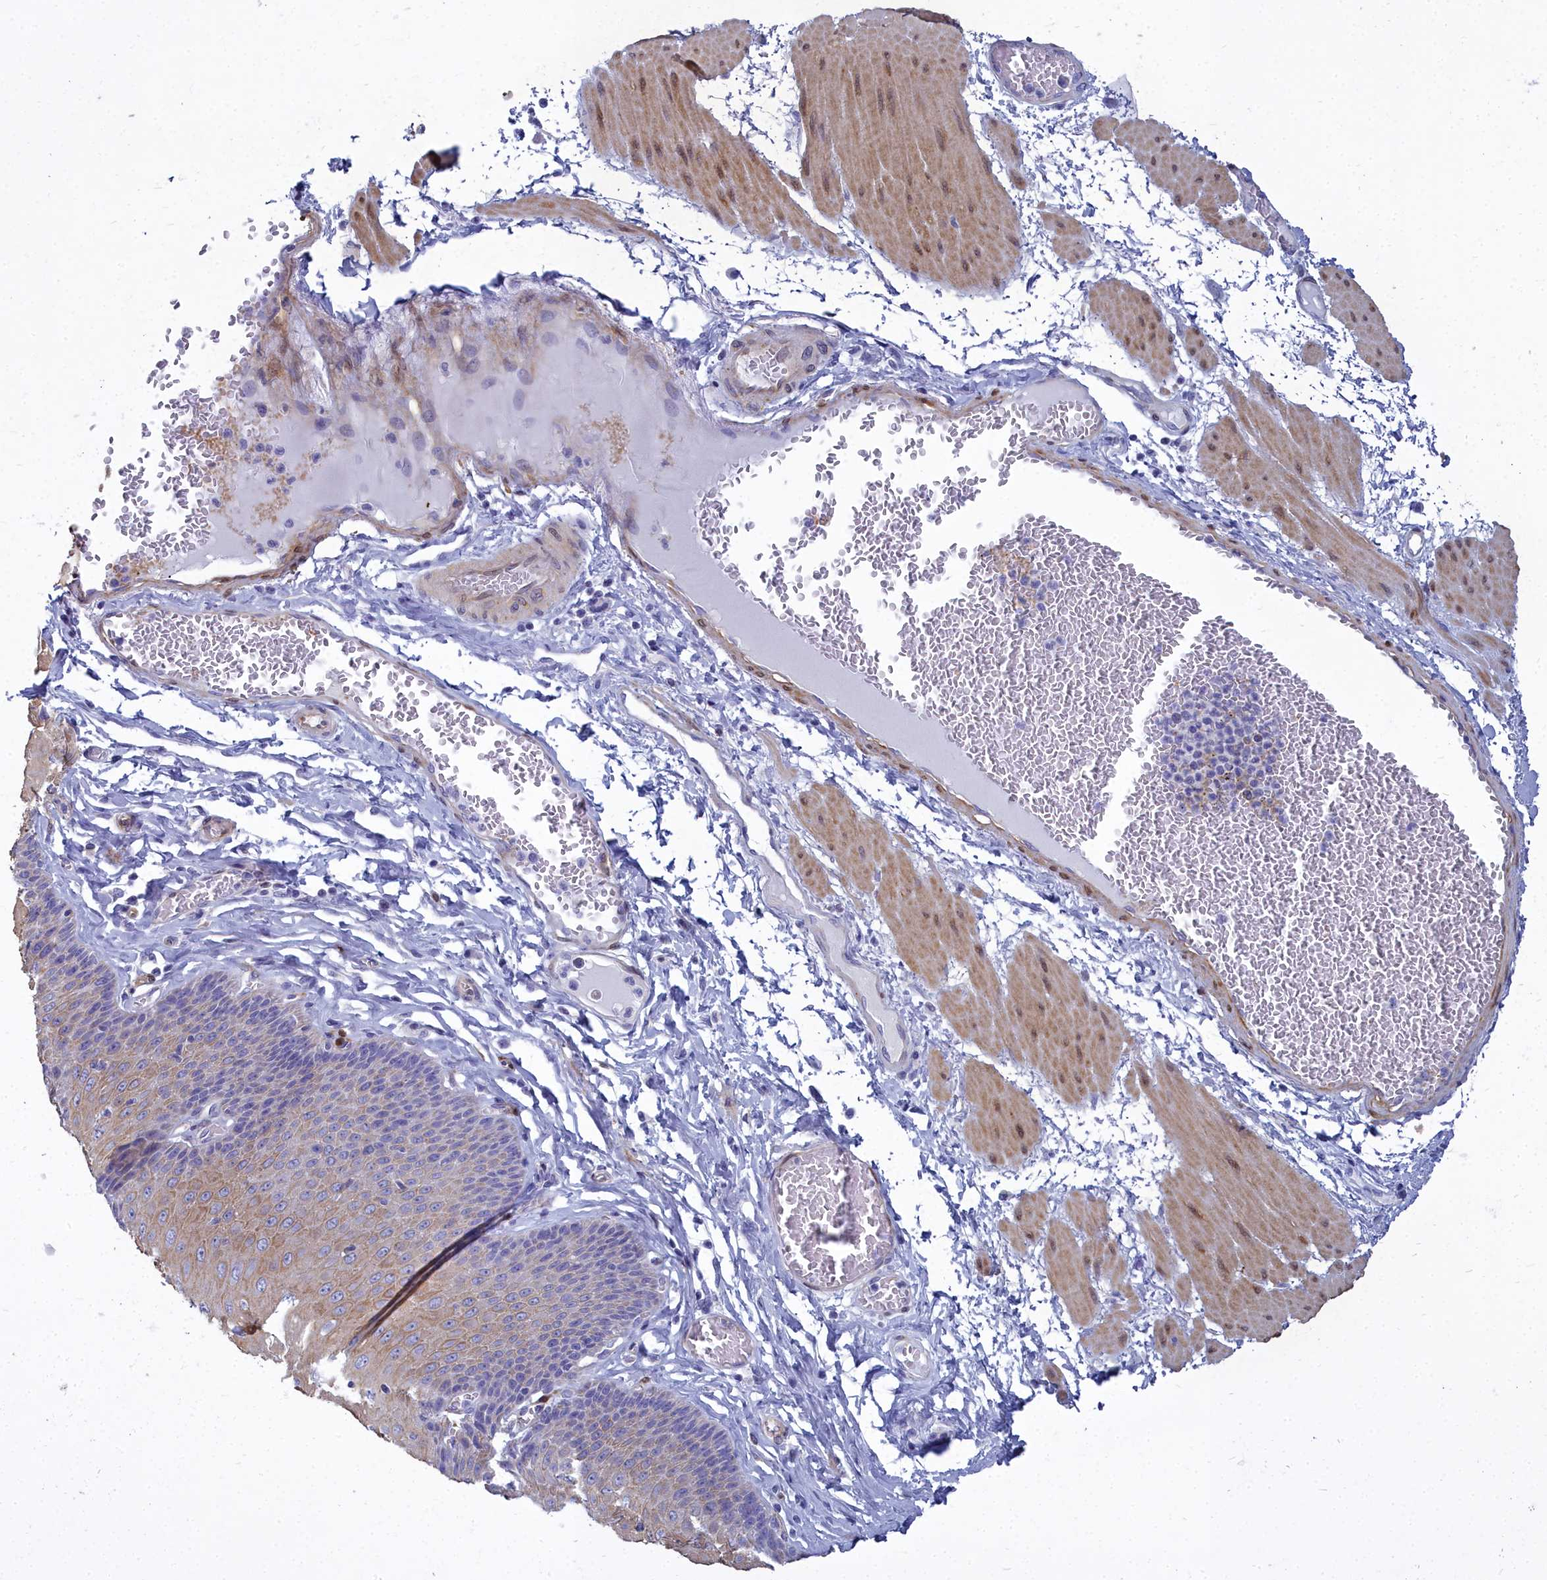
{"staining": {"intensity": "moderate", "quantity": ">75%", "location": "cytoplasmic/membranous"}, "tissue": "esophagus", "cell_type": "Squamous epithelial cells", "image_type": "normal", "snomed": [{"axis": "morphology", "description": "Normal tissue, NOS"}, {"axis": "topography", "description": "Esophagus"}], "caption": "Moderate cytoplasmic/membranous staining for a protein is appreciated in approximately >75% of squamous epithelial cells of normal esophagus using IHC.", "gene": "PPP1R14A", "patient": {"sex": "male", "age": 60}}